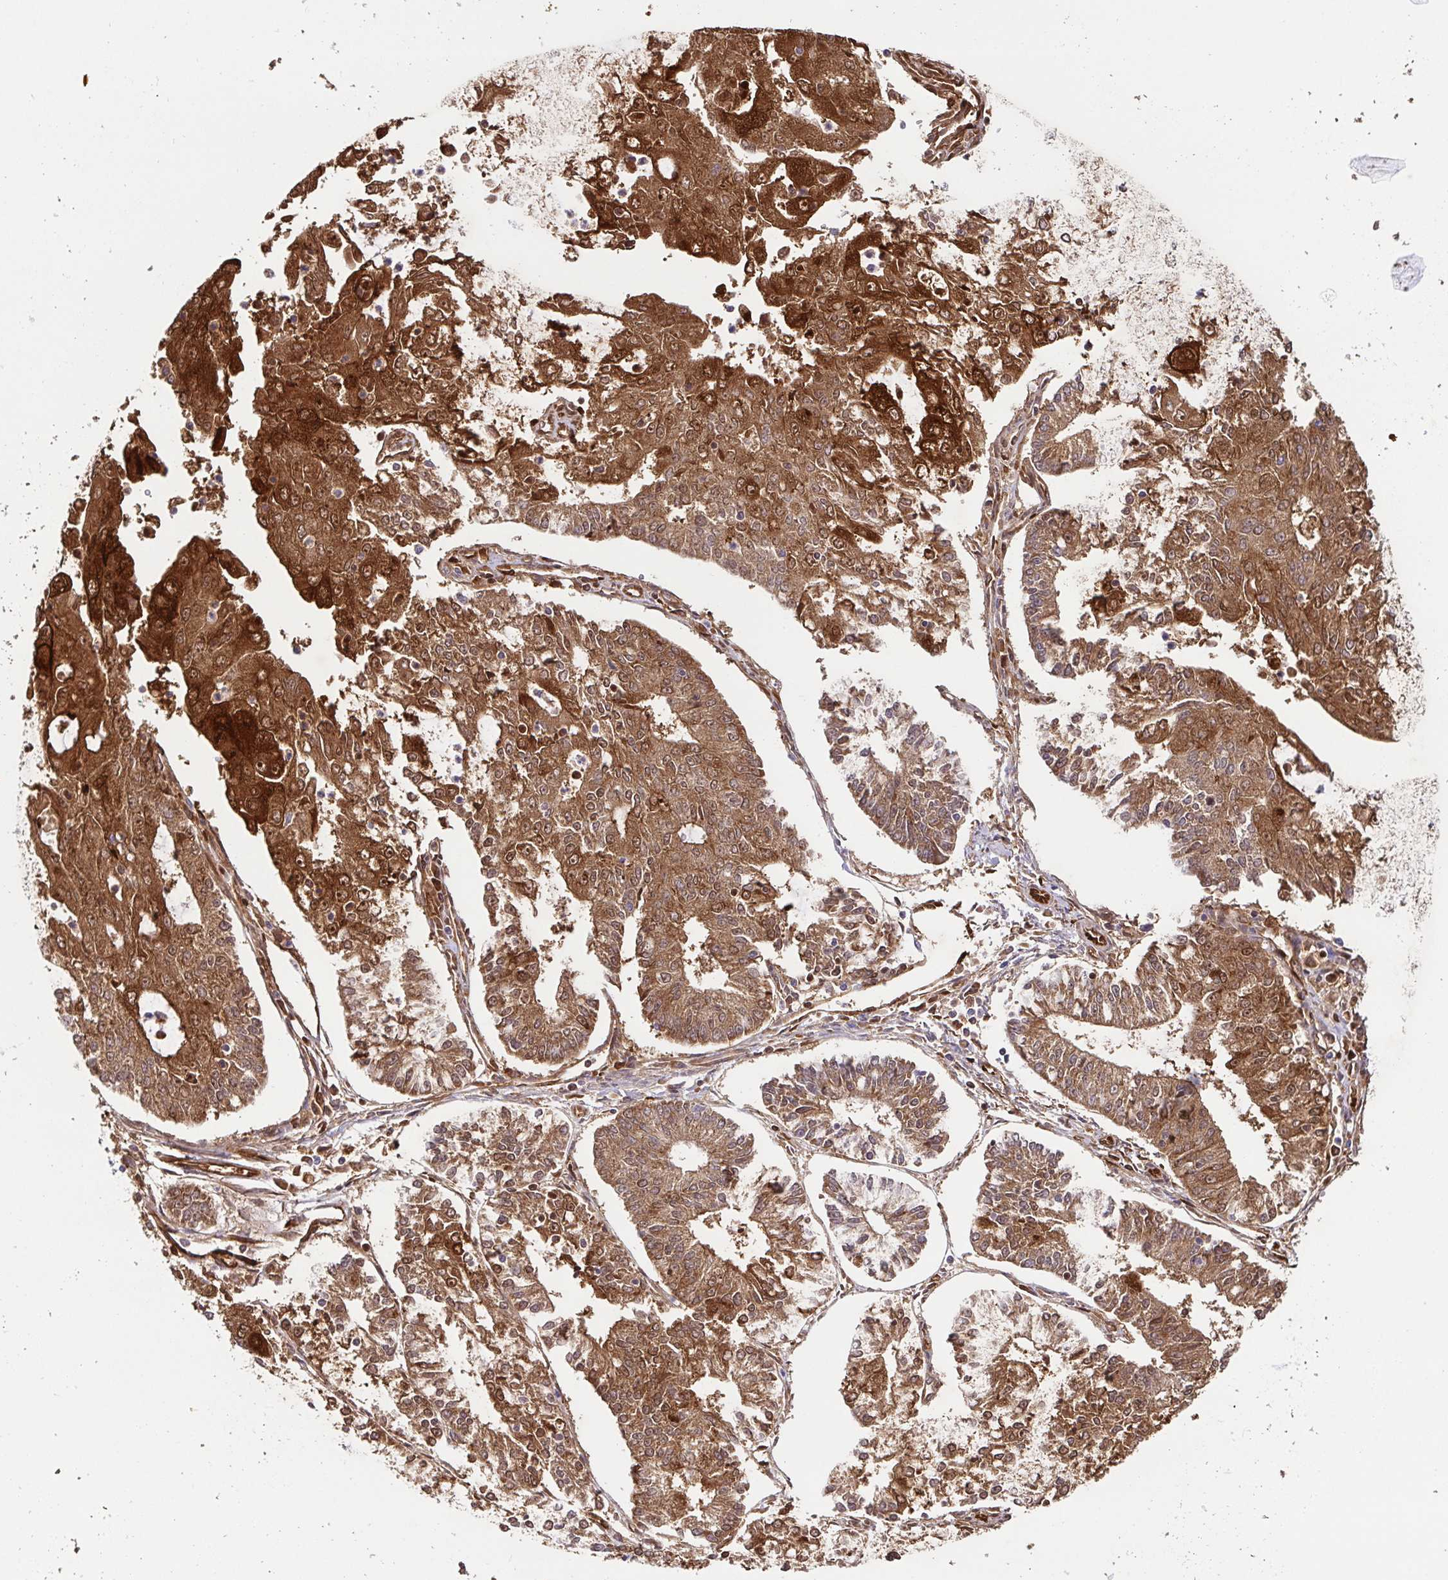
{"staining": {"intensity": "moderate", "quantity": ">75%", "location": "cytoplasmic/membranous"}, "tissue": "endometrial cancer", "cell_type": "Tumor cells", "image_type": "cancer", "snomed": [{"axis": "morphology", "description": "Adenocarcinoma, NOS"}, {"axis": "topography", "description": "Endometrium"}], "caption": "This image exhibits immunohistochemistry (IHC) staining of human endometrial cancer, with medium moderate cytoplasmic/membranous staining in about >75% of tumor cells.", "gene": "ANXA2", "patient": {"sex": "female", "age": 56}}